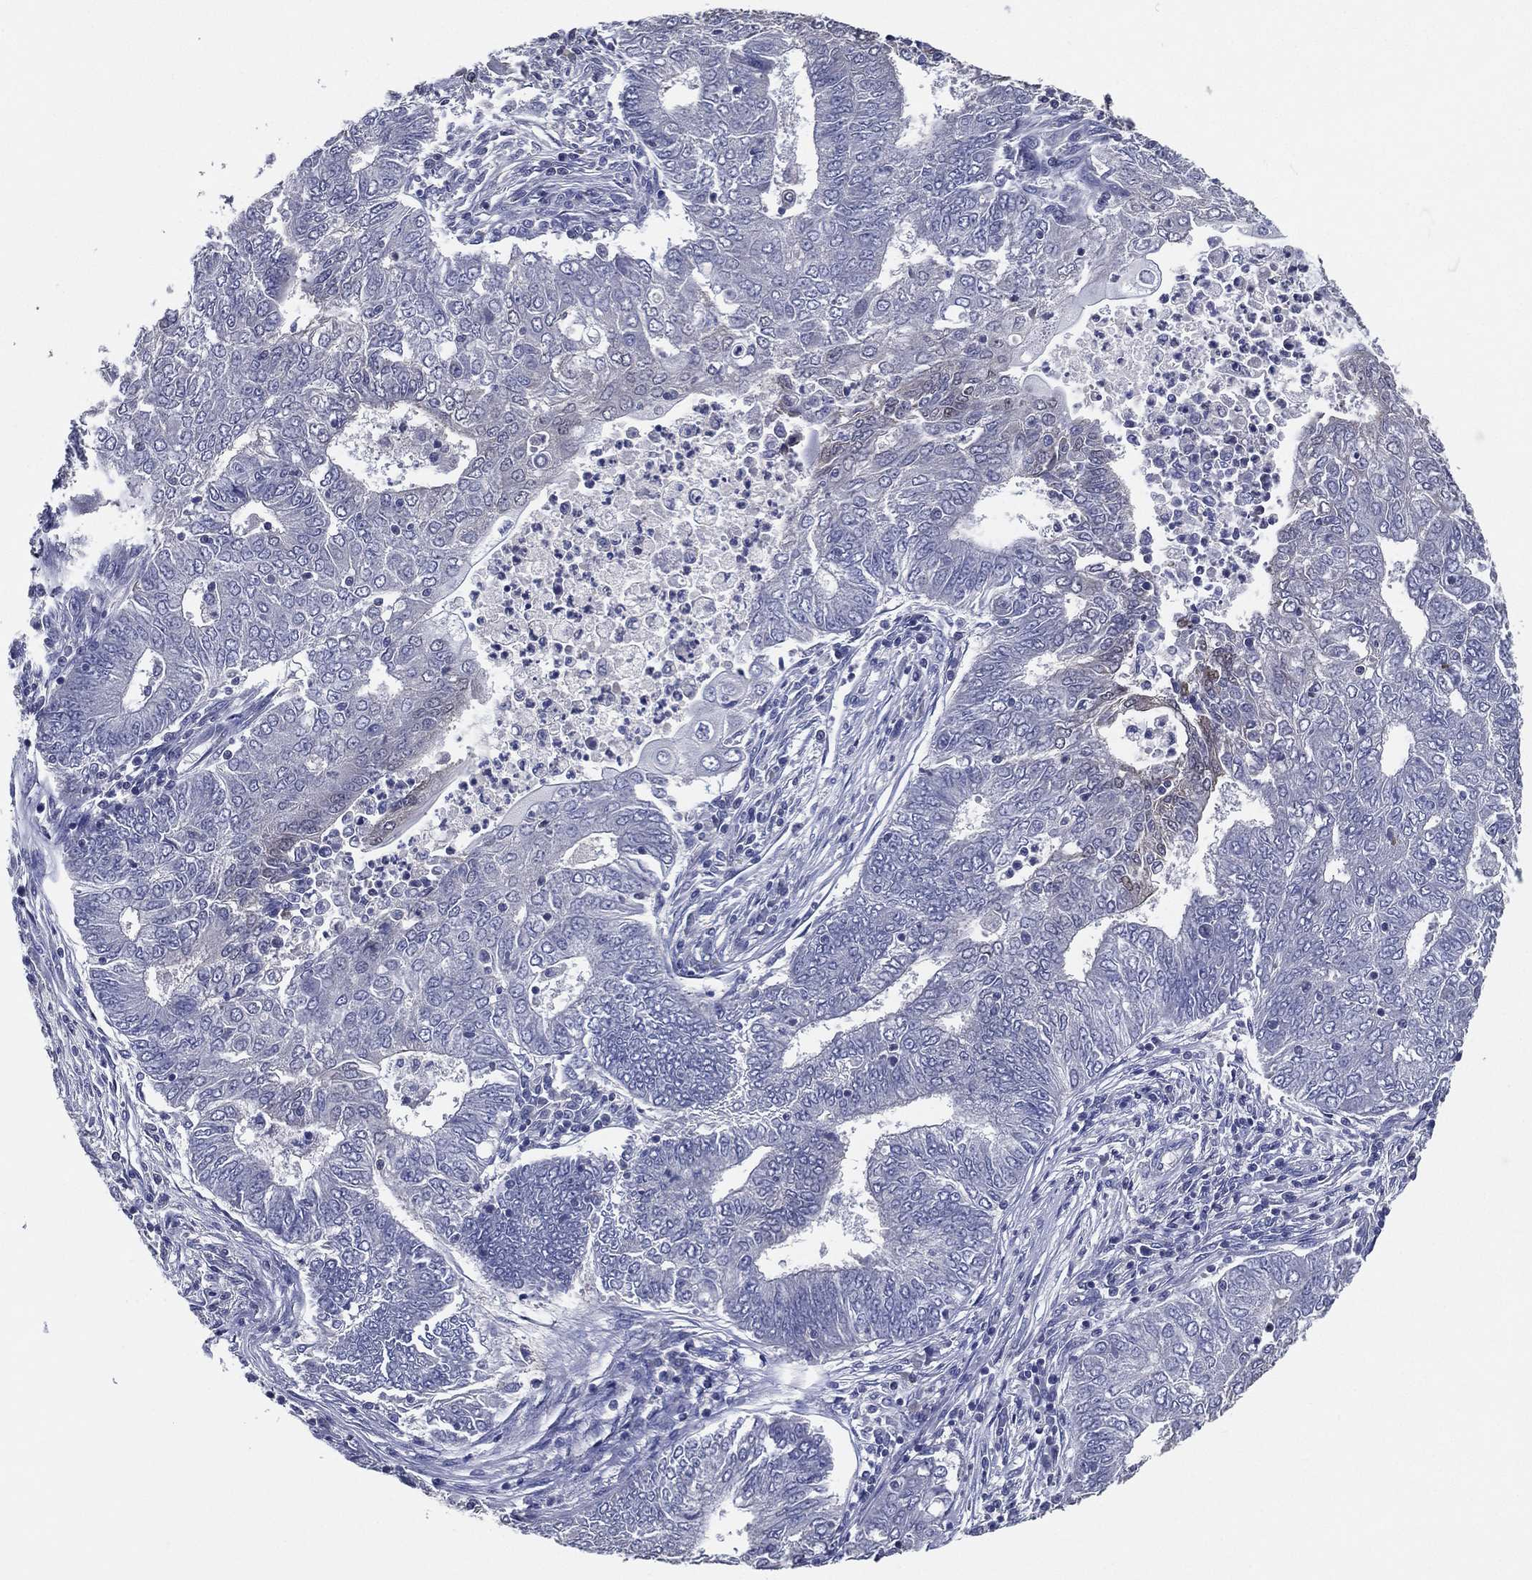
{"staining": {"intensity": "negative", "quantity": "none", "location": "none"}, "tissue": "endometrial cancer", "cell_type": "Tumor cells", "image_type": "cancer", "snomed": [{"axis": "morphology", "description": "Adenocarcinoma, NOS"}, {"axis": "topography", "description": "Endometrium"}], "caption": "Immunohistochemical staining of human endometrial adenocarcinoma demonstrates no significant positivity in tumor cells. Nuclei are stained in blue.", "gene": "TFAP2A", "patient": {"sex": "female", "age": 62}}